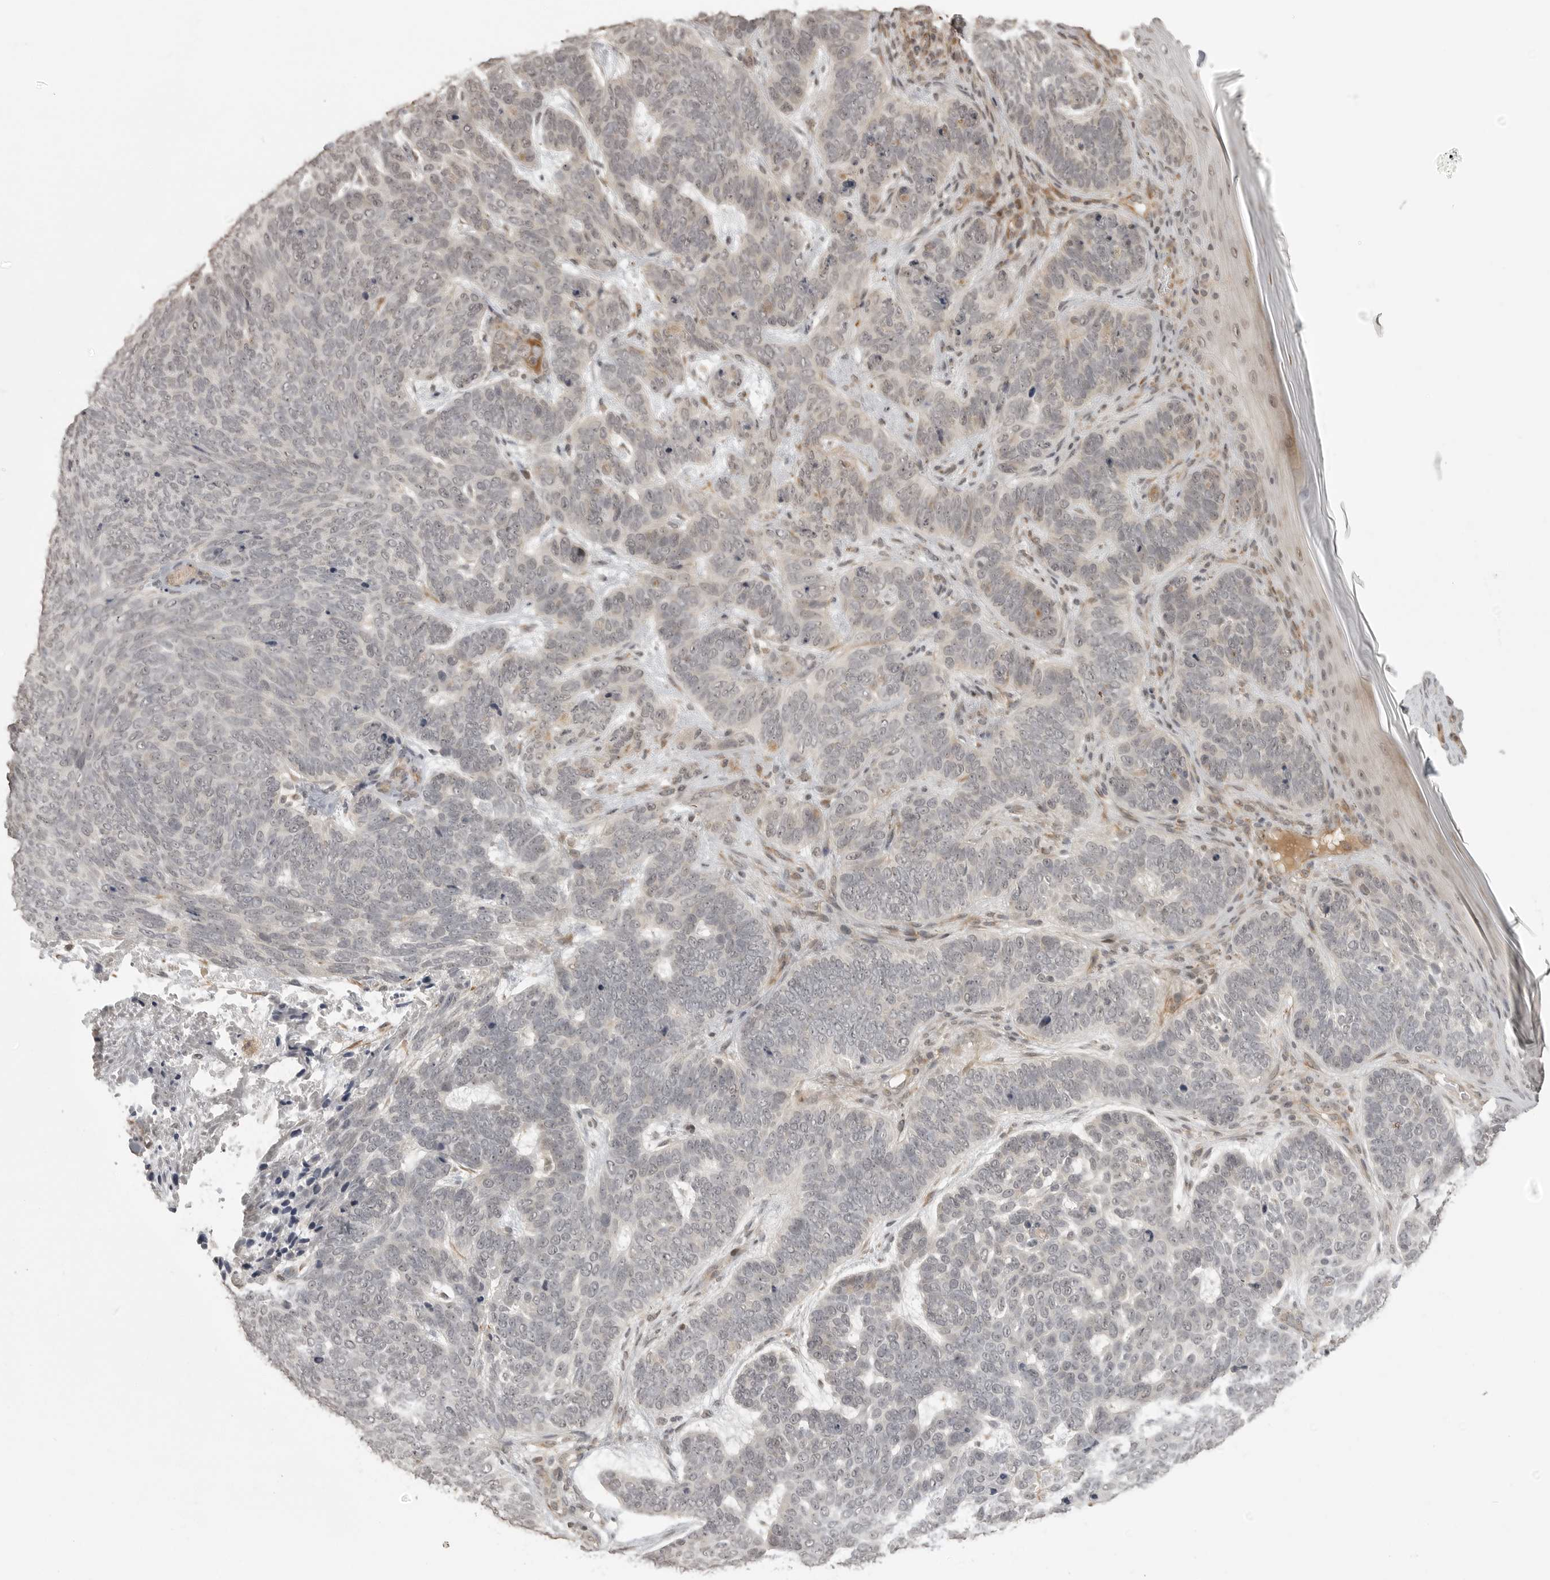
{"staining": {"intensity": "negative", "quantity": "none", "location": "none"}, "tissue": "skin cancer", "cell_type": "Tumor cells", "image_type": "cancer", "snomed": [{"axis": "morphology", "description": "Basal cell carcinoma"}, {"axis": "topography", "description": "Skin"}], "caption": "Skin basal cell carcinoma was stained to show a protein in brown. There is no significant expression in tumor cells.", "gene": "SMG8", "patient": {"sex": "female", "age": 85}}